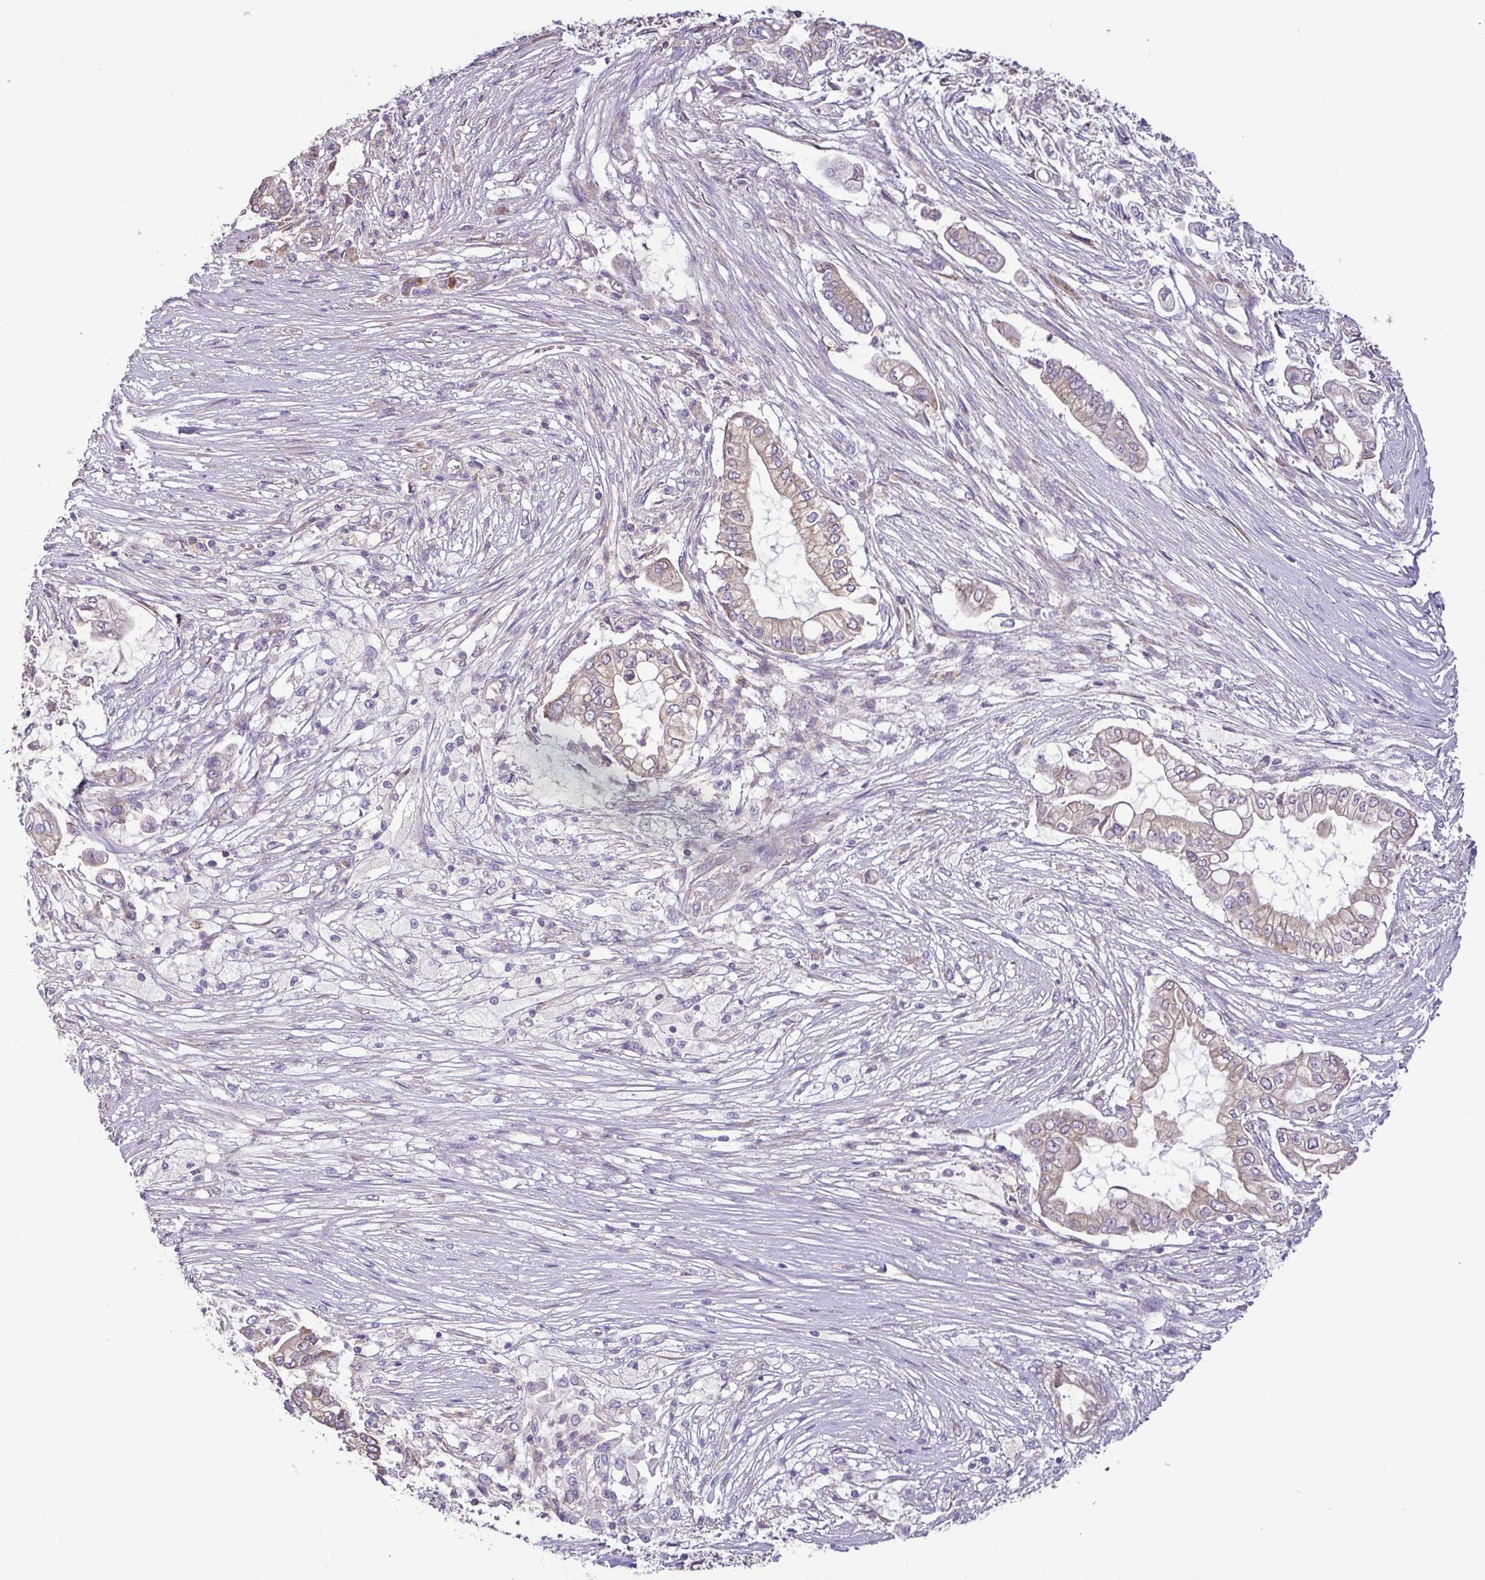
{"staining": {"intensity": "weak", "quantity": "<25%", "location": "cytoplasmic/membranous"}, "tissue": "pancreatic cancer", "cell_type": "Tumor cells", "image_type": "cancer", "snomed": [{"axis": "morphology", "description": "Adenocarcinoma, NOS"}, {"axis": "topography", "description": "Pancreas"}], "caption": "The image shows no significant positivity in tumor cells of pancreatic cancer (adenocarcinoma).", "gene": "MYL10", "patient": {"sex": "female", "age": 69}}